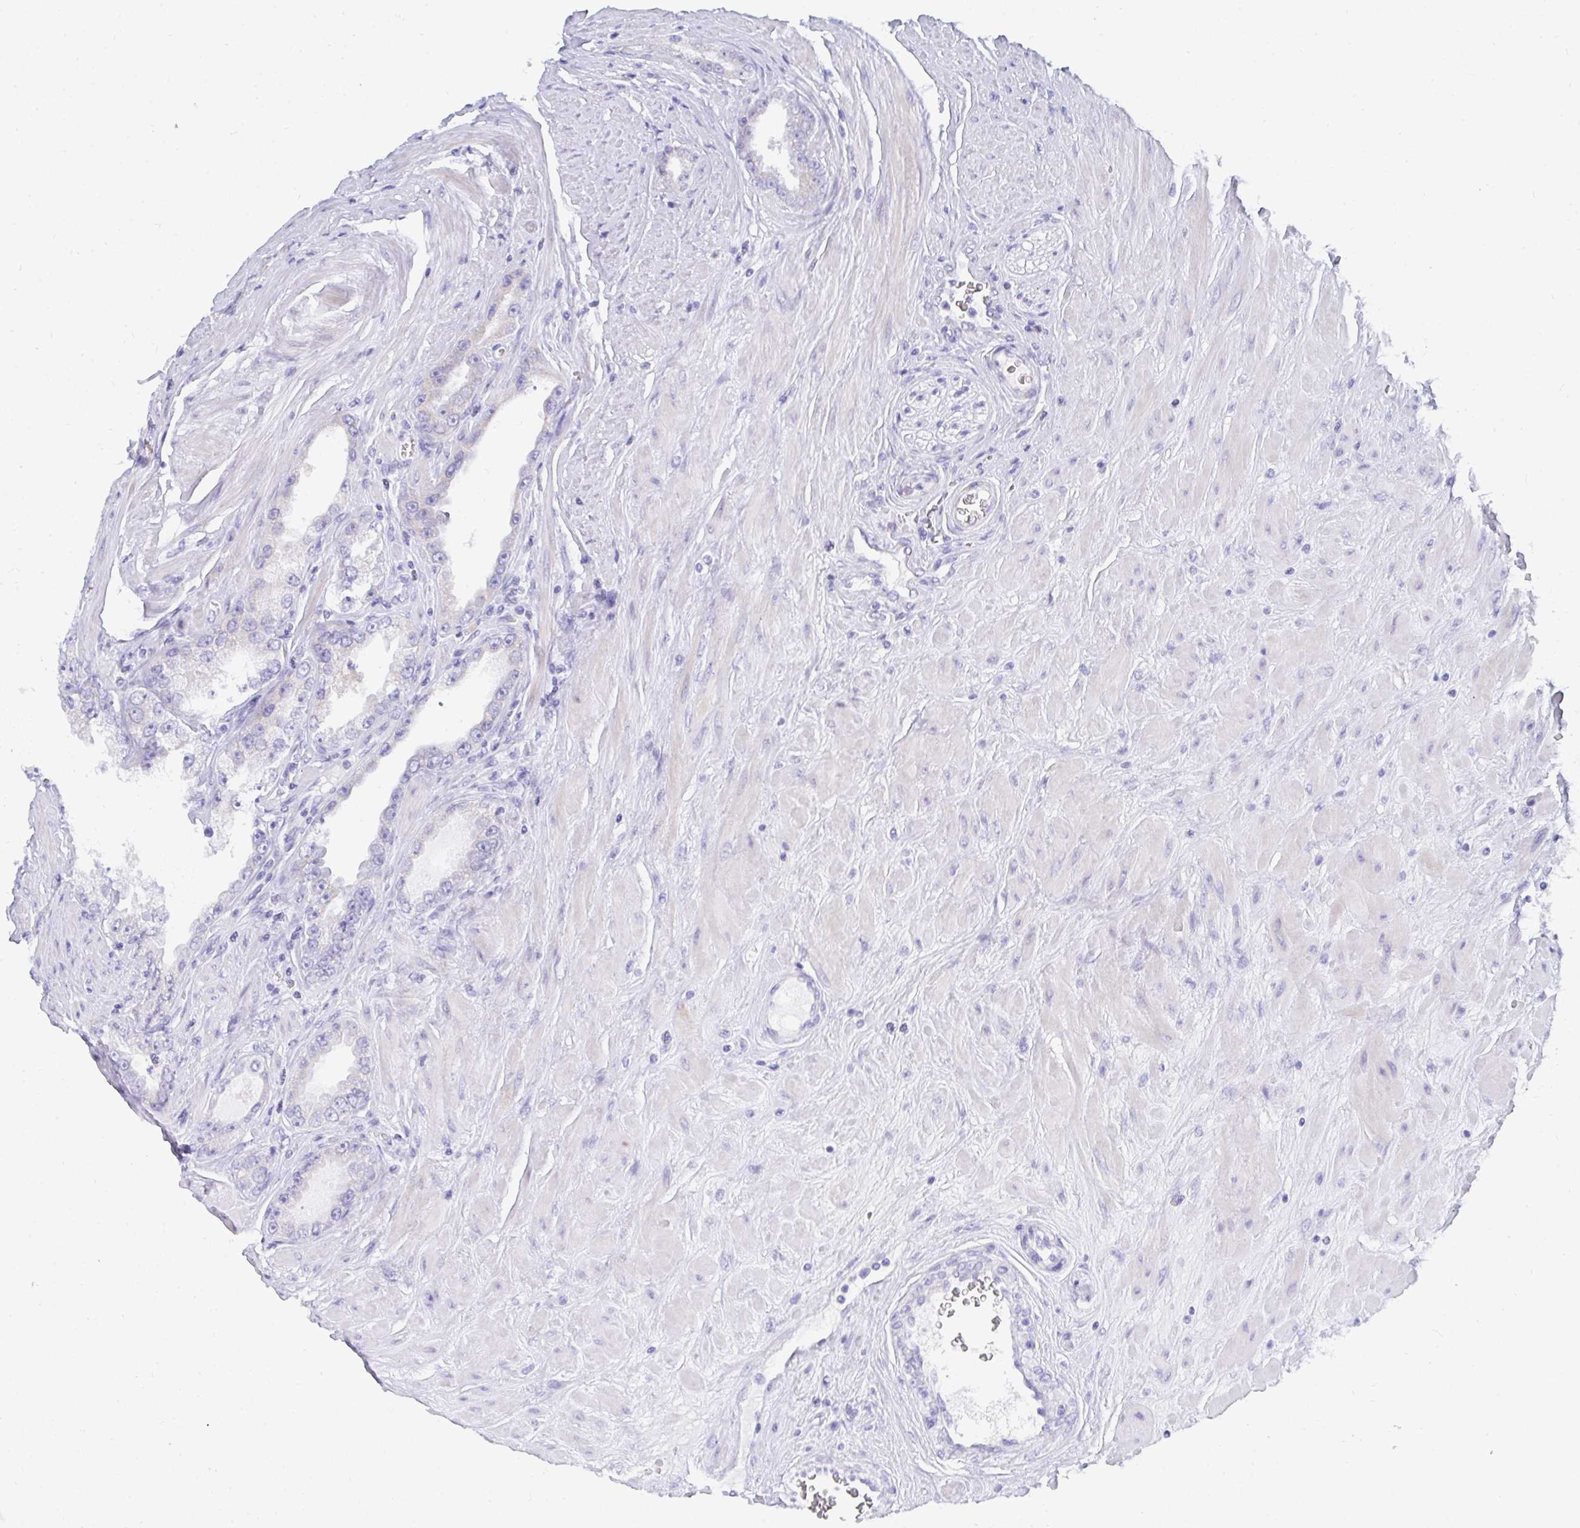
{"staining": {"intensity": "negative", "quantity": "none", "location": "none"}, "tissue": "prostate cancer", "cell_type": "Tumor cells", "image_type": "cancer", "snomed": [{"axis": "morphology", "description": "Adenocarcinoma, High grade"}, {"axis": "topography", "description": "Prostate"}], "caption": "DAB (3,3'-diaminobenzidine) immunohistochemical staining of human prostate high-grade adenocarcinoma displays no significant expression in tumor cells. Brightfield microscopy of immunohistochemistry stained with DAB (3,3'-diaminobenzidine) (brown) and hematoxylin (blue), captured at high magnification.", "gene": "MROH2B", "patient": {"sex": "male", "age": 66}}